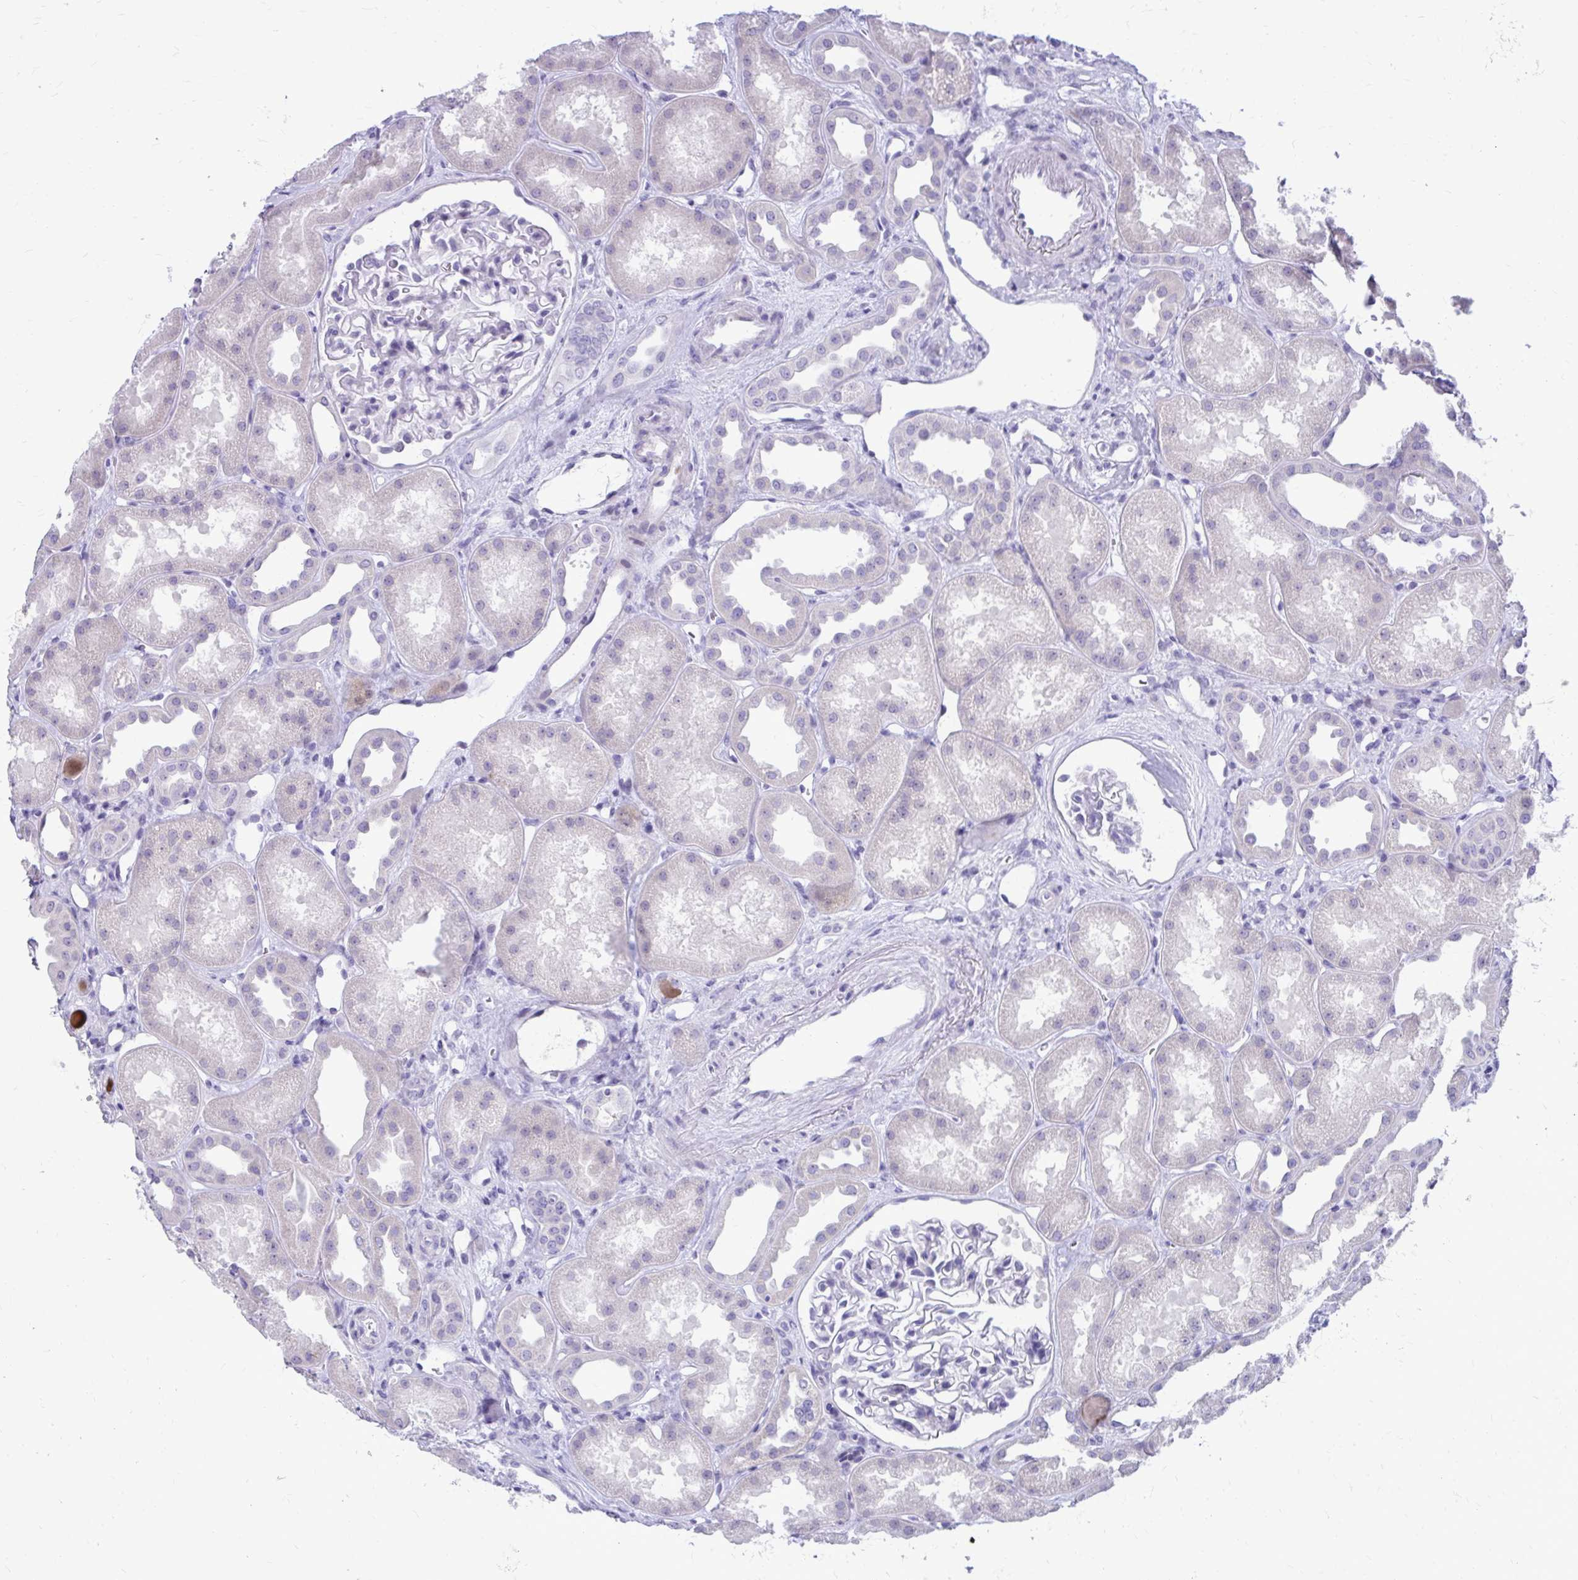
{"staining": {"intensity": "negative", "quantity": "none", "location": "none"}, "tissue": "kidney", "cell_type": "Cells in glomeruli", "image_type": "normal", "snomed": [{"axis": "morphology", "description": "Normal tissue, NOS"}, {"axis": "topography", "description": "Kidney"}], "caption": "This histopathology image is of normal kidney stained with immunohistochemistry to label a protein in brown with the nuclei are counter-stained blue. There is no positivity in cells in glomeruli. (Stains: DAB IHC with hematoxylin counter stain, Microscopy: brightfield microscopy at high magnification).", "gene": "LCN15", "patient": {"sex": "male", "age": 61}}